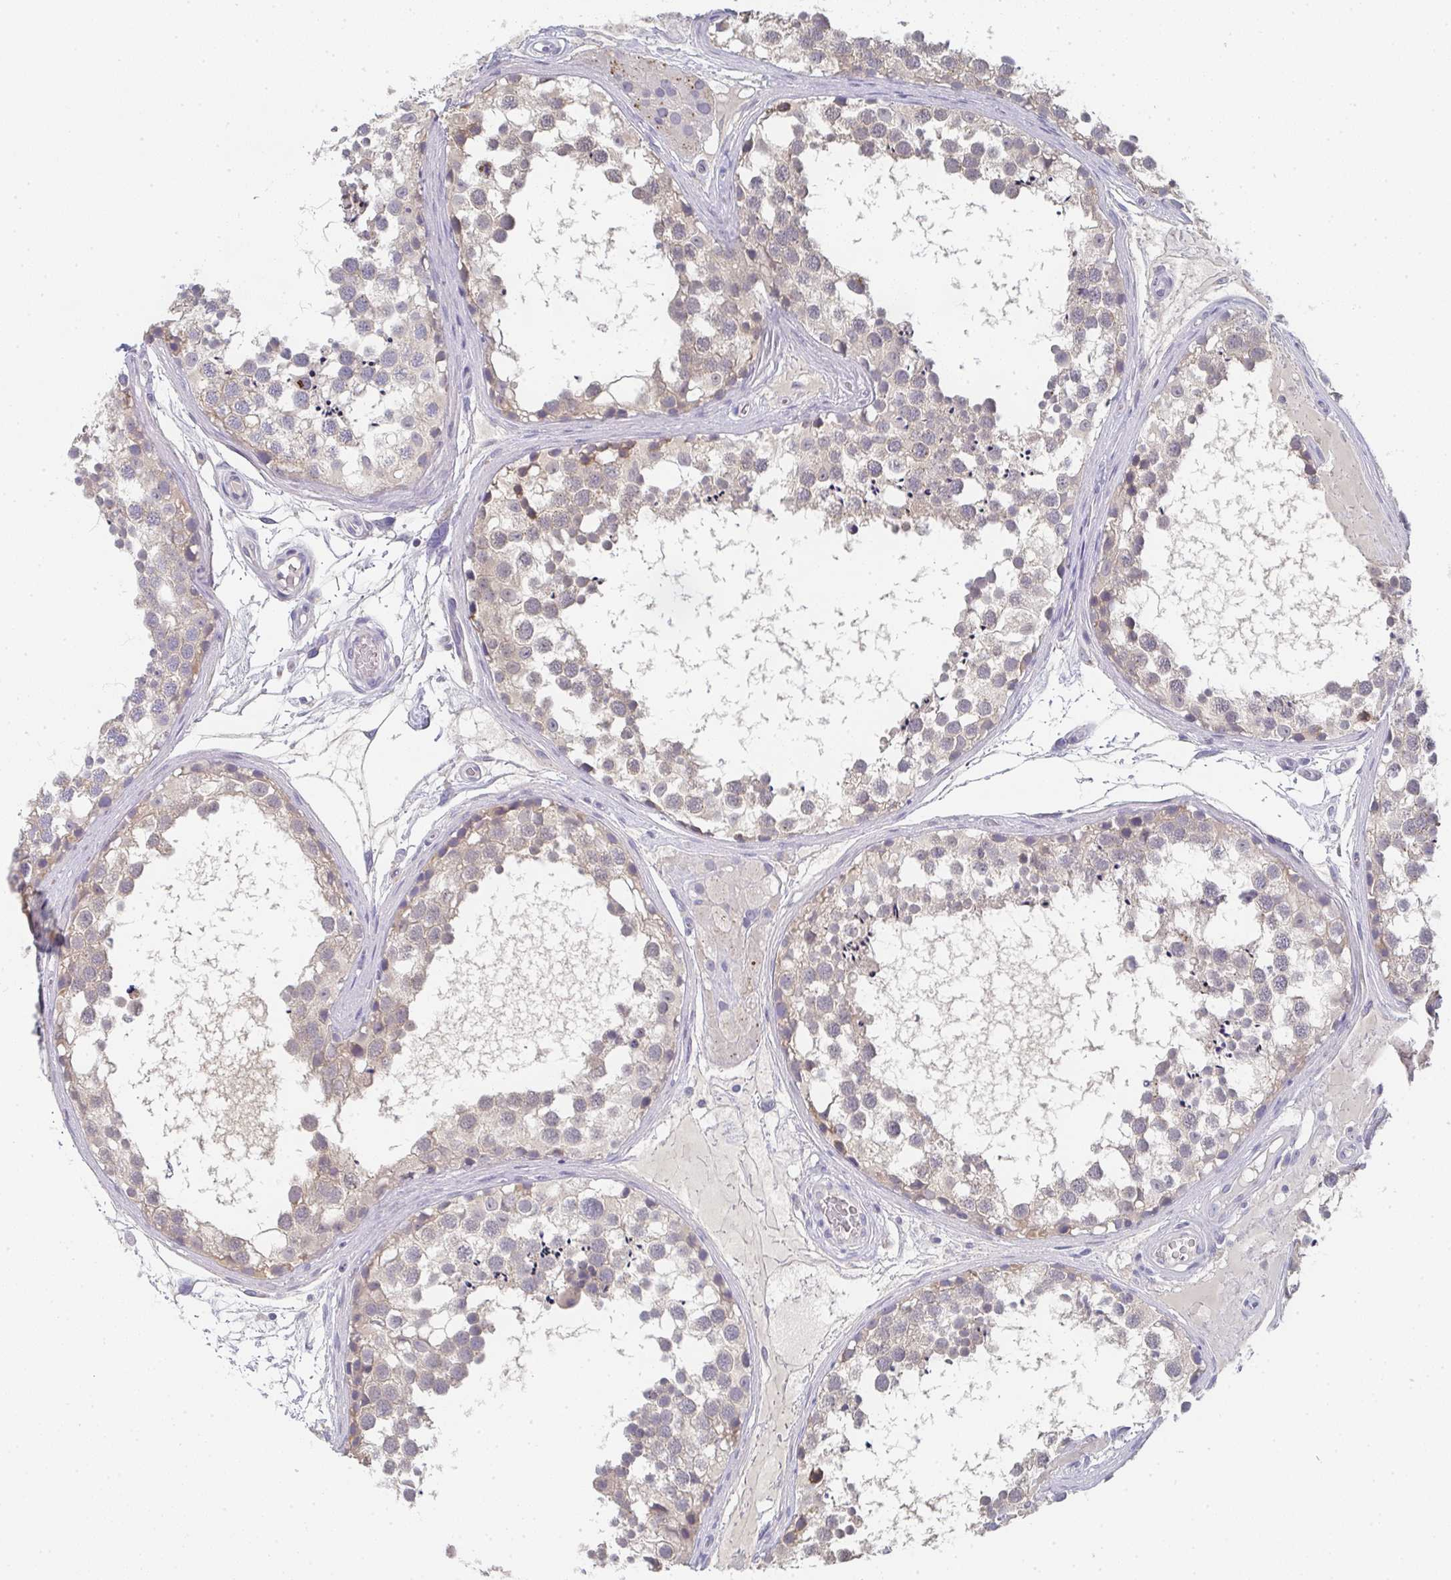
{"staining": {"intensity": "weak", "quantity": "25%-75%", "location": "cytoplasmic/membranous"}, "tissue": "testis", "cell_type": "Cells in seminiferous ducts", "image_type": "normal", "snomed": [{"axis": "morphology", "description": "Normal tissue, NOS"}, {"axis": "morphology", "description": "Seminoma, NOS"}, {"axis": "topography", "description": "Testis"}], "caption": "High-magnification brightfield microscopy of benign testis stained with DAB (brown) and counterstained with hematoxylin (blue). cells in seminiferous ducts exhibit weak cytoplasmic/membranous staining is appreciated in about25%-75% of cells. (IHC, brightfield microscopy, high magnification).", "gene": "CHMP5", "patient": {"sex": "male", "age": 65}}